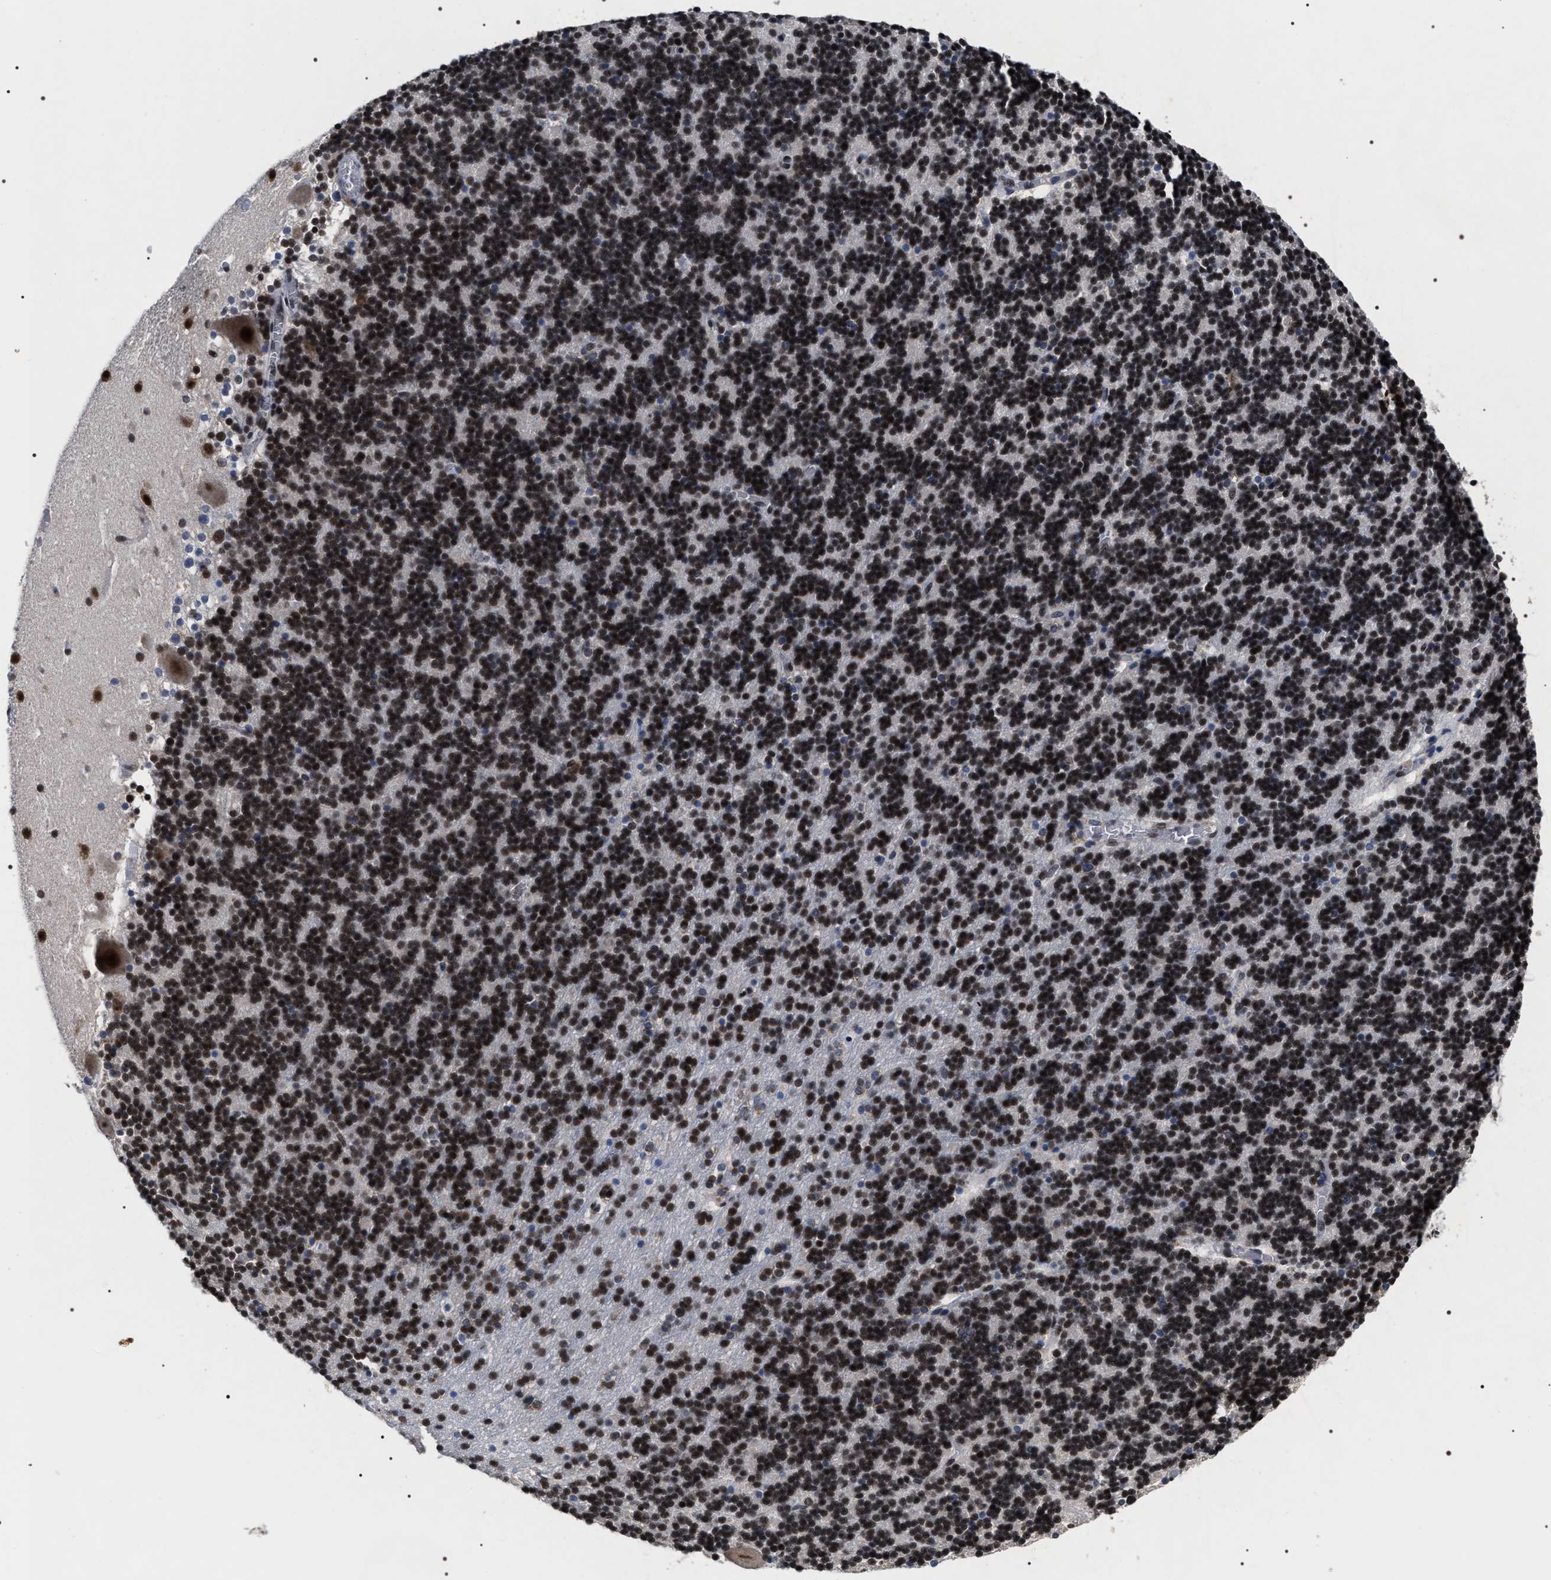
{"staining": {"intensity": "strong", "quantity": ">75%", "location": "nuclear"}, "tissue": "cerebellum", "cell_type": "Cells in granular layer", "image_type": "normal", "snomed": [{"axis": "morphology", "description": "Normal tissue, NOS"}, {"axis": "topography", "description": "Cerebellum"}], "caption": "Unremarkable cerebellum exhibits strong nuclear staining in approximately >75% of cells in granular layer, visualized by immunohistochemistry.", "gene": "RRP1B", "patient": {"sex": "male", "age": 45}}